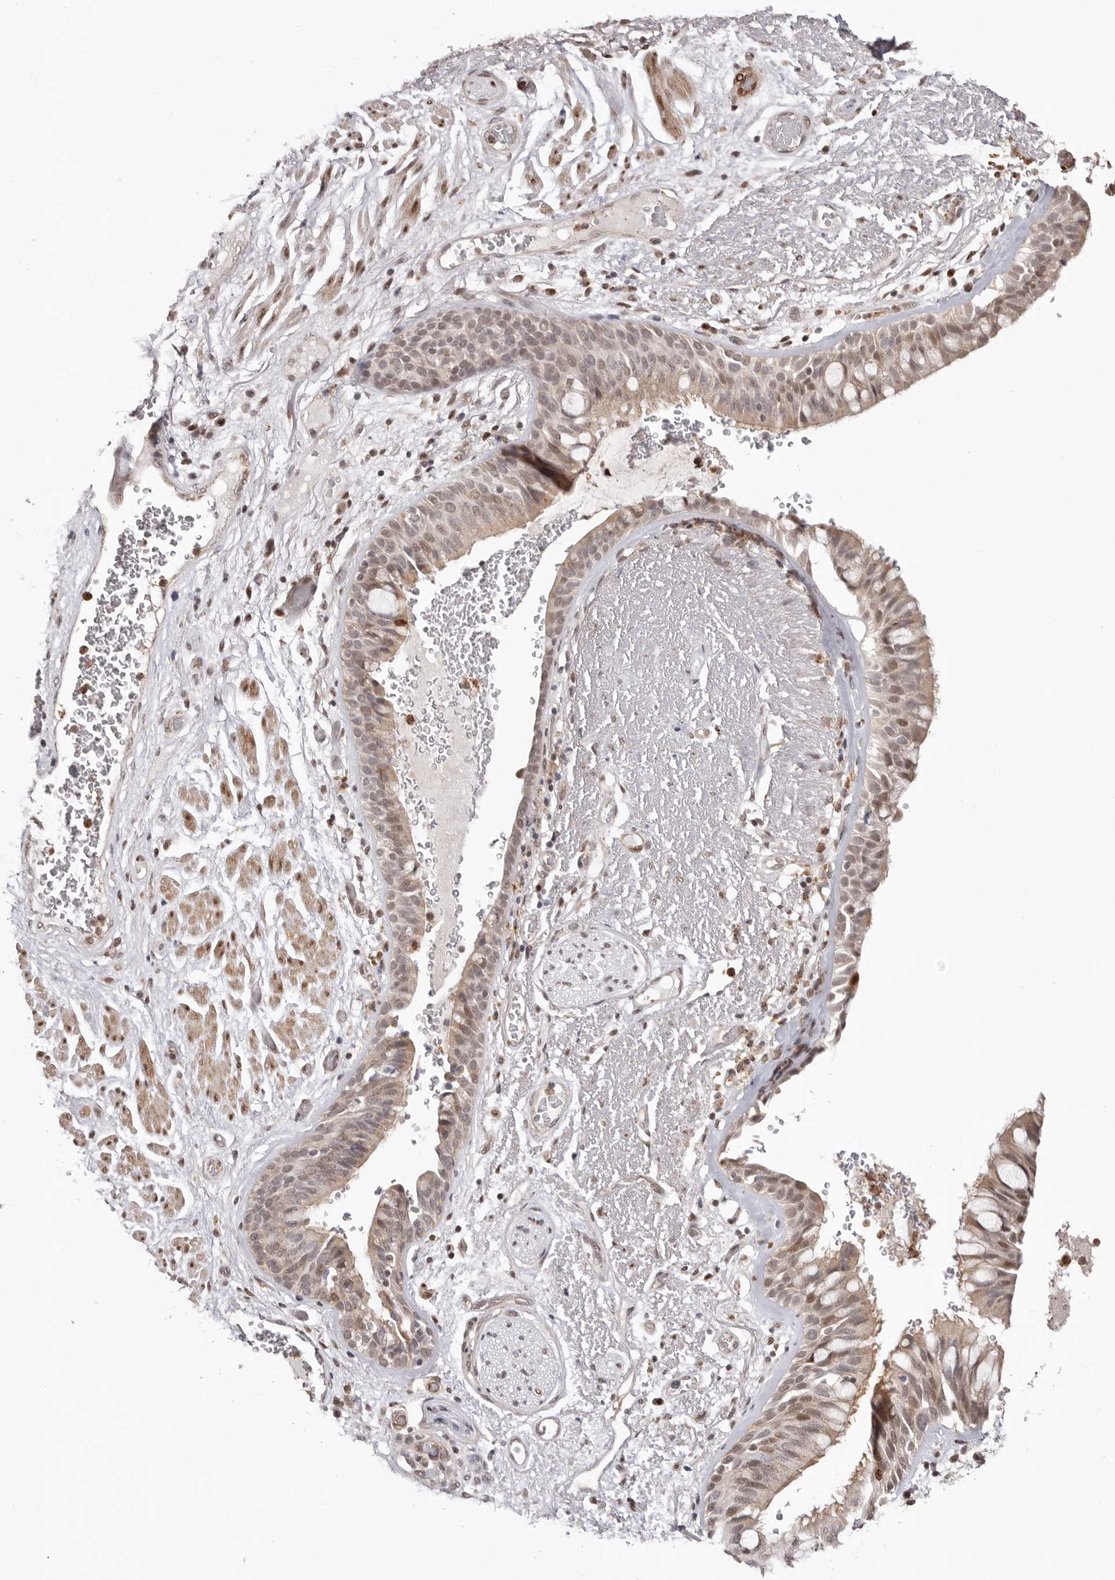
{"staining": {"intensity": "weak", "quantity": ">75%", "location": "cytoplasmic/membranous,nuclear"}, "tissue": "bronchus", "cell_type": "Respiratory epithelial cells", "image_type": "normal", "snomed": [{"axis": "morphology", "description": "Normal tissue, NOS"}, {"axis": "morphology", "description": "Squamous cell carcinoma, NOS"}, {"axis": "topography", "description": "Lymph node"}, {"axis": "topography", "description": "Bronchus"}, {"axis": "topography", "description": "Lung"}], "caption": "DAB (3,3'-diaminobenzidine) immunohistochemical staining of unremarkable human bronchus shows weak cytoplasmic/membranous,nuclear protein staining in approximately >75% of respiratory epithelial cells.", "gene": "SMAD7", "patient": {"sex": "male", "age": 66}}